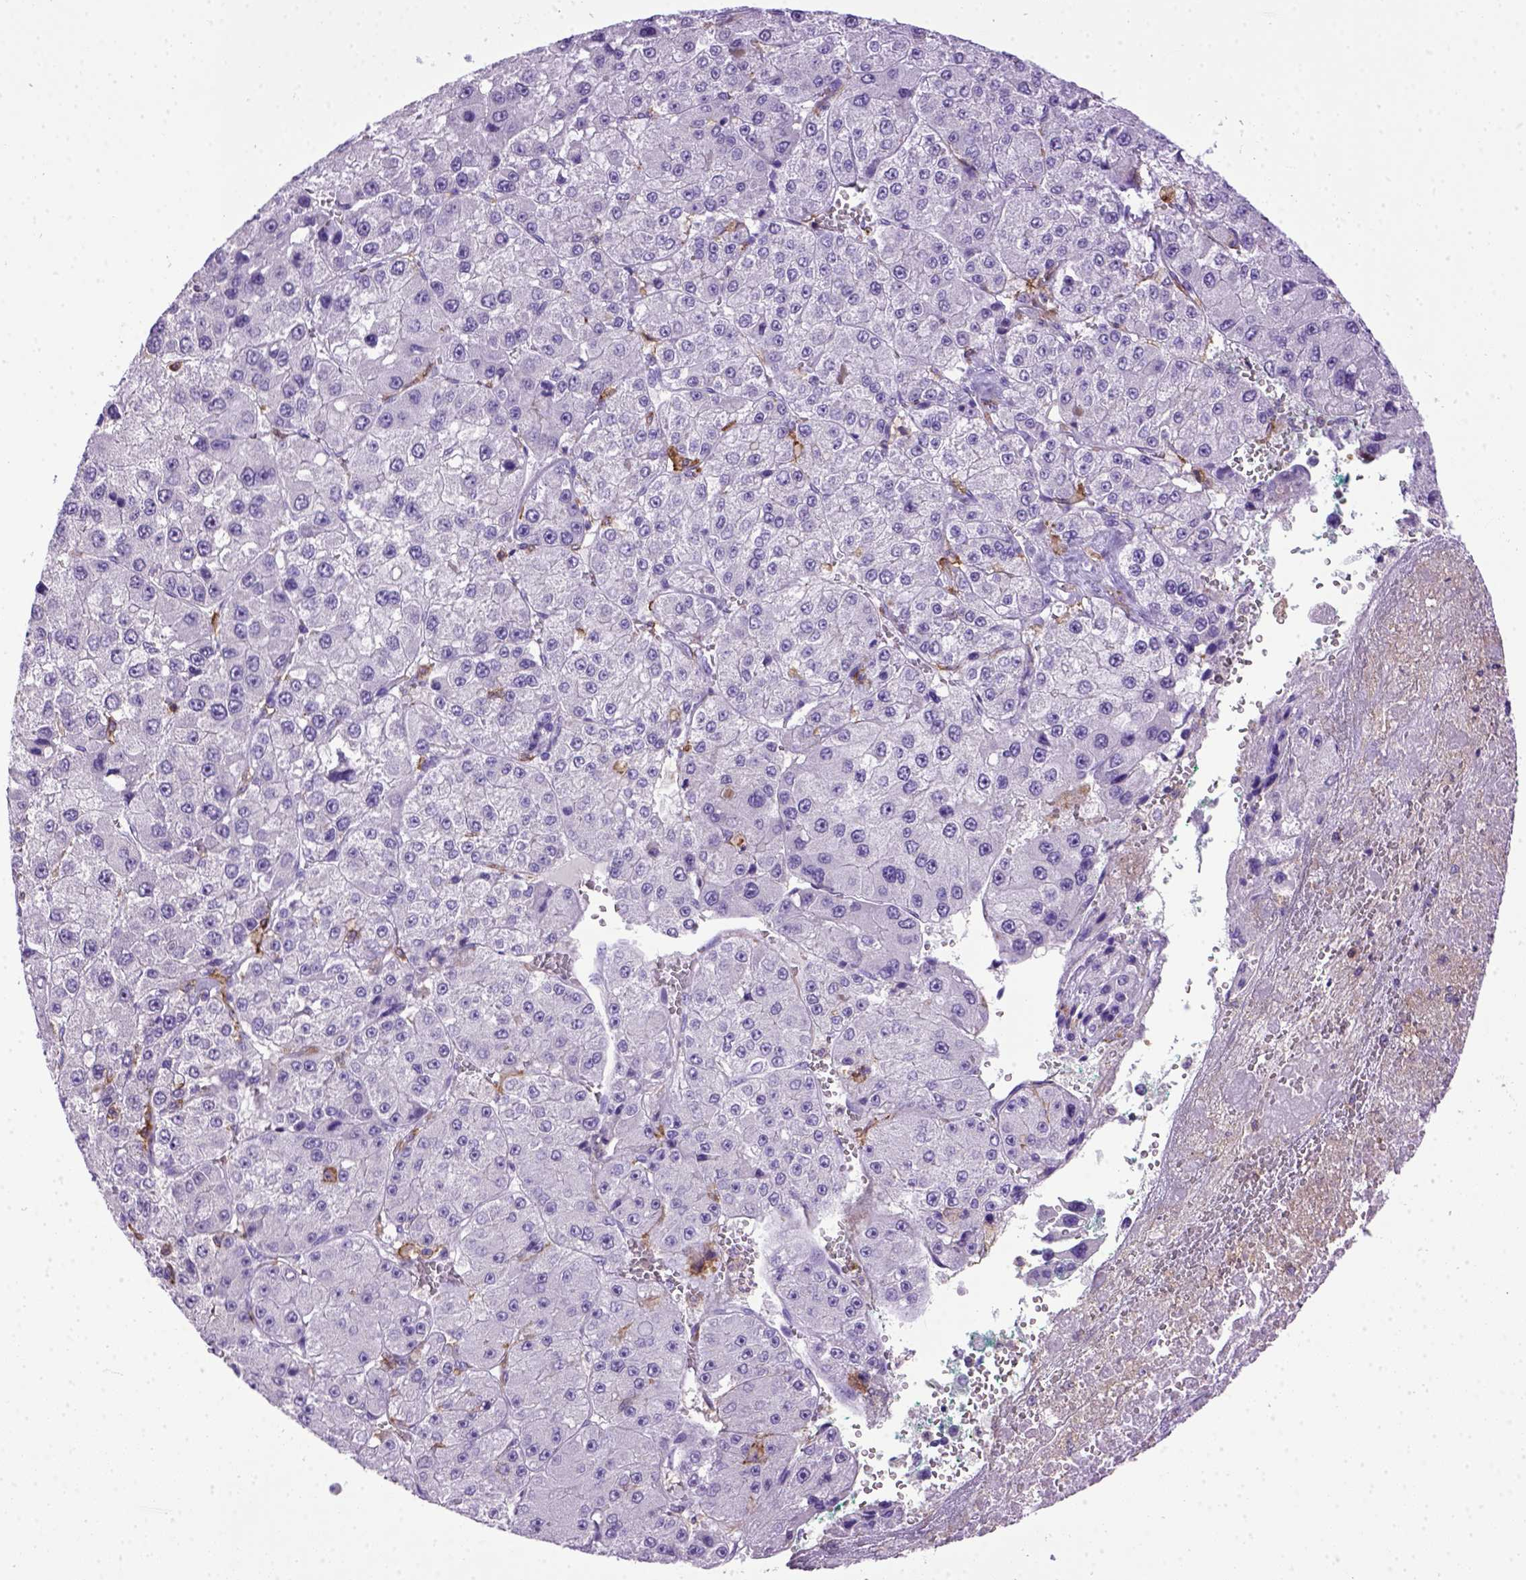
{"staining": {"intensity": "negative", "quantity": "none", "location": "none"}, "tissue": "liver cancer", "cell_type": "Tumor cells", "image_type": "cancer", "snomed": [{"axis": "morphology", "description": "Carcinoma, Hepatocellular, NOS"}, {"axis": "topography", "description": "Liver"}], "caption": "Tumor cells show no significant expression in liver cancer (hepatocellular carcinoma).", "gene": "ITGAX", "patient": {"sex": "female", "age": 73}}